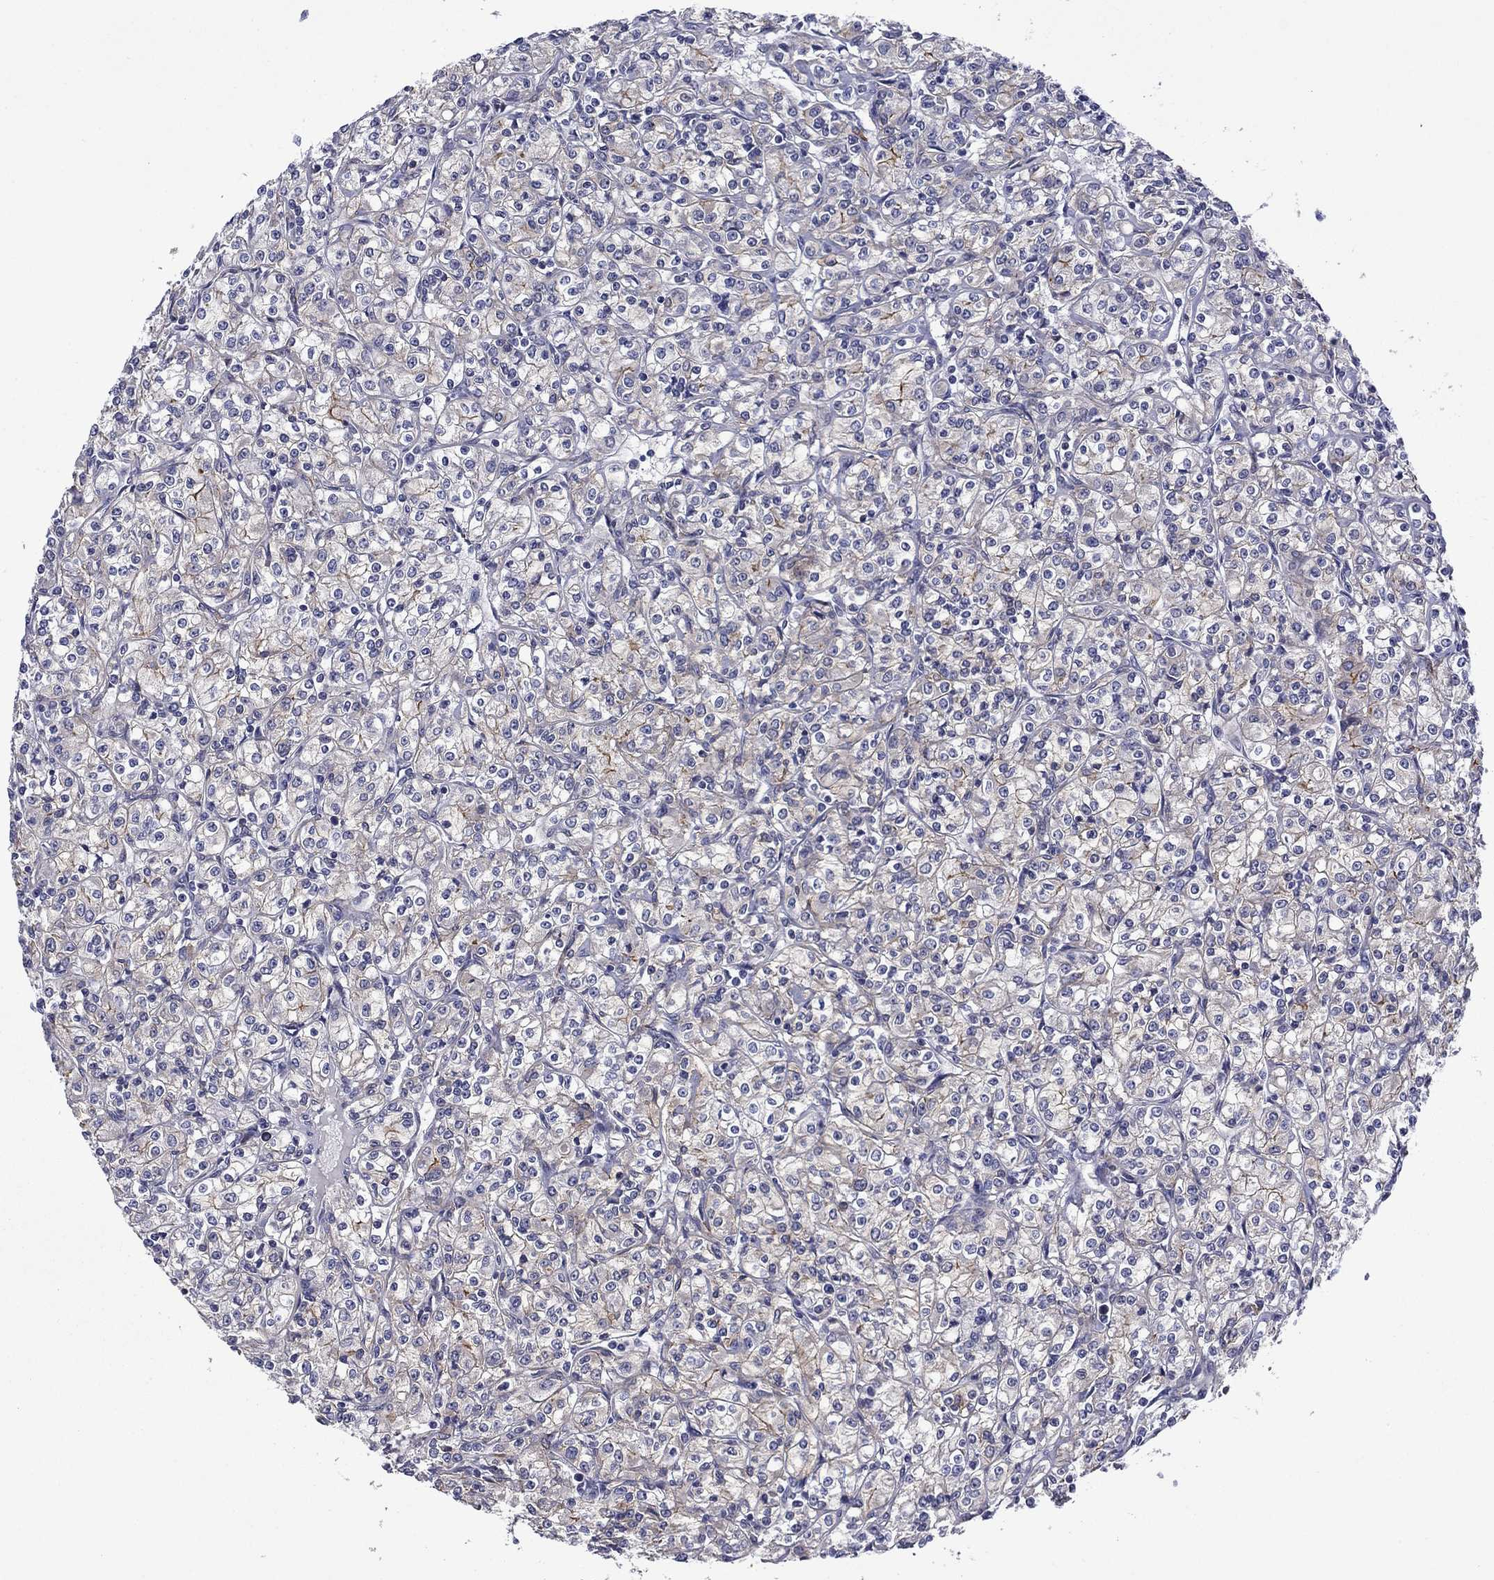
{"staining": {"intensity": "strong", "quantity": "<25%", "location": "cytoplasmic/membranous"}, "tissue": "renal cancer", "cell_type": "Tumor cells", "image_type": "cancer", "snomed": [{"axis": "morphology", "description": "Adenocarcinoma, NOS"}, {"axis": "topography", "description": "Kidney"}], "caption": "Immunohistochemical staining of renal adenocarcinoma reveals medium levels of strong cytoplasmic/membranous staining in approximately <25% of tumor cells.", "gene": "LMO7", "patient": {"sex": "male", "age": 77}}